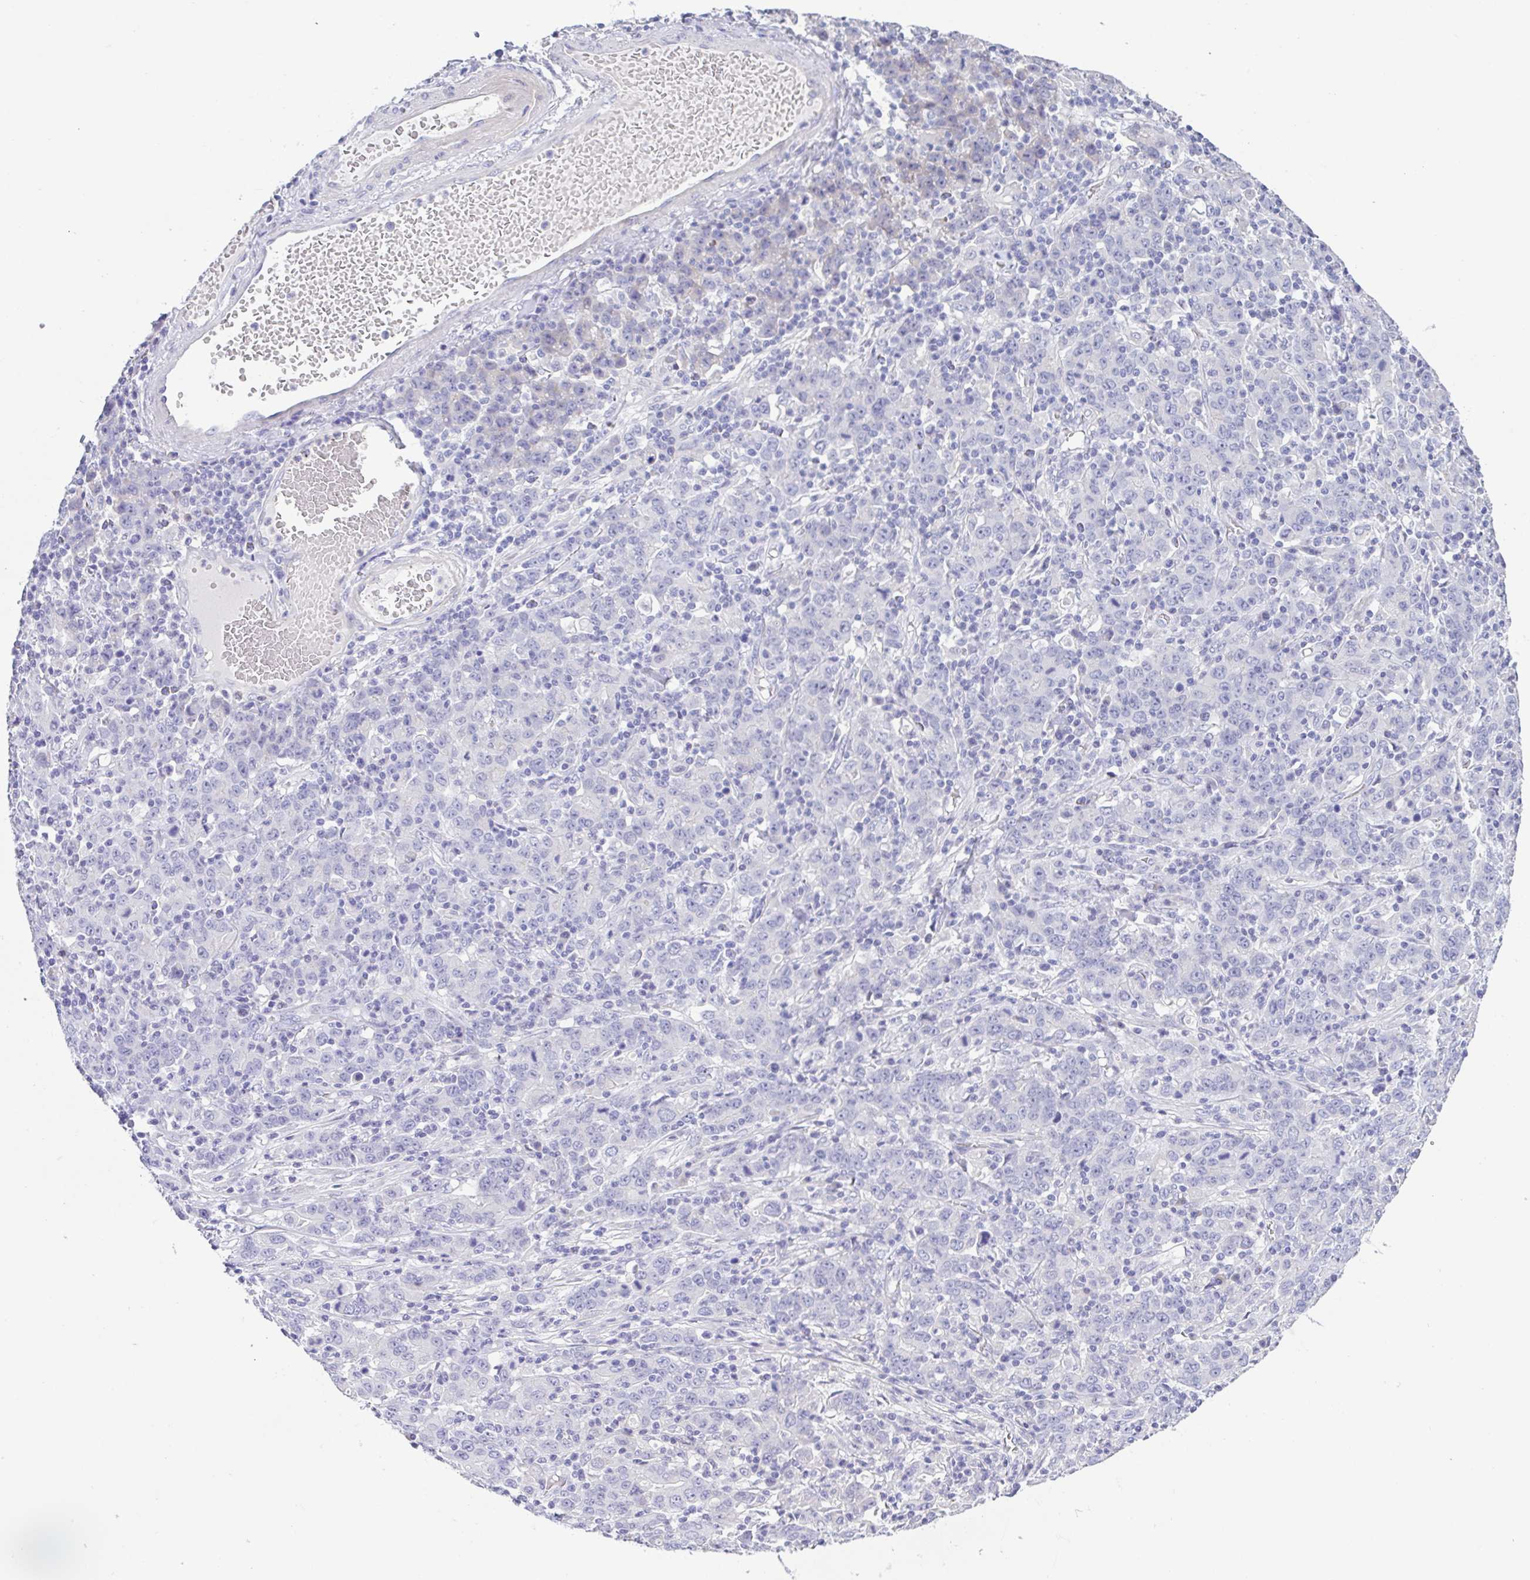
{"staining": {"intensity": "negative", "quantity": "none", "location": "none"}, "tissue": "stomach cancer", "cell_type": "Tumor cells", "image_type": "cancer", "snomed": [{"axis": "morphology", "description": "Adenocarcinoma, NOS"}, {"axis": "topography", "description": "Stomach, upper"}], "caption": "Histopathology image shows no protein positivity in tumor cells of stomach adenocarcinoma tissue. (DAB IHC with hematoxylin counter stain).", "gene": "HAPLN2", "patient": {"sex": "male", "age": 69}}